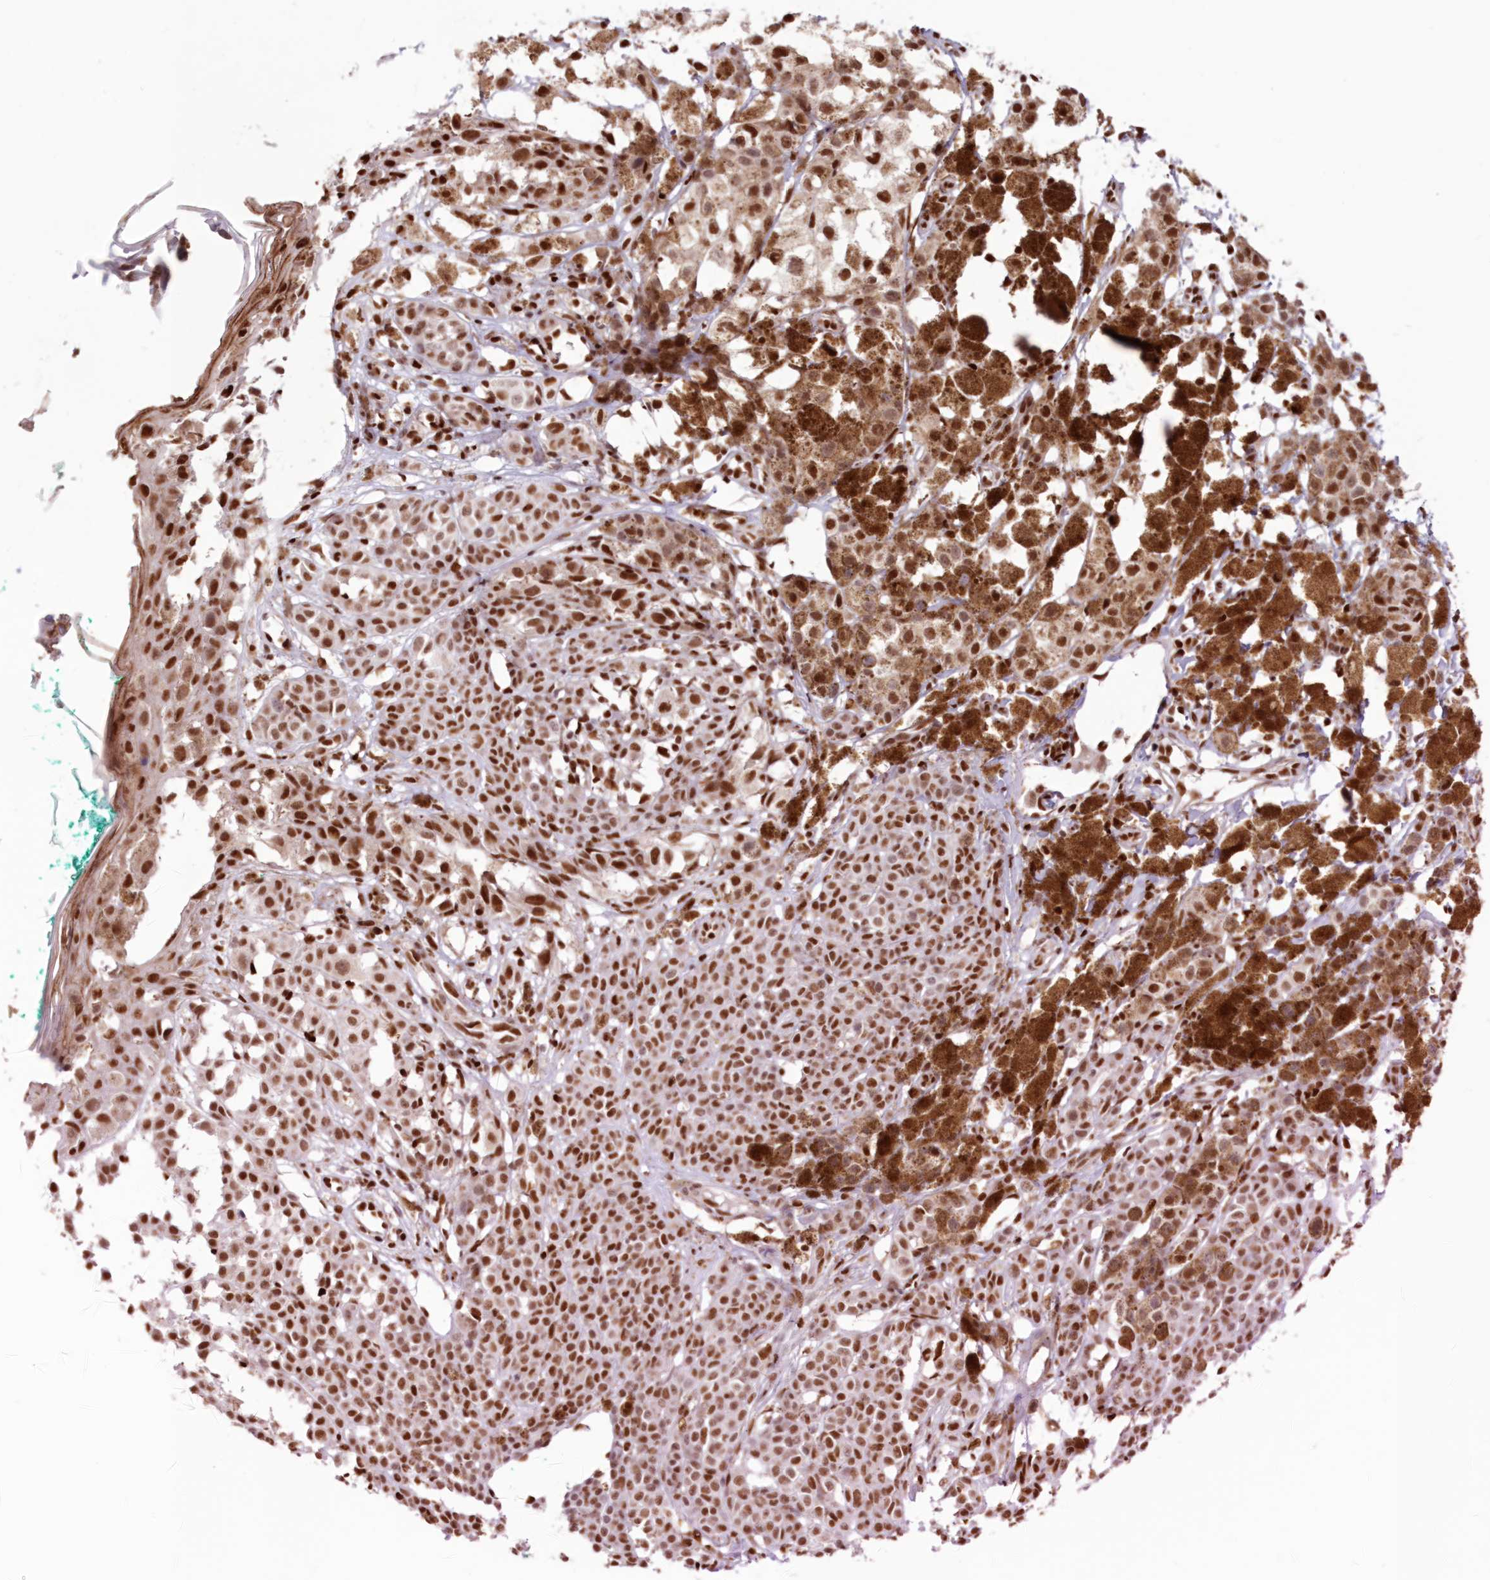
{"staining": {"intensity": "moderate", "quantity": ">75%", "location": "nuclear"}, "tissue": "melanoma", "cell_type": "Tumor cells", "image_type": "cancer", "snomed": [{"axis": "morphology", "description": "Malignant melanoma, NOS"}, {"axis": "topography", "description": "Skin of leg"}], "caption": "Moderate nuclear protein staining is present in approximately >75% of tumor cells in malignant melanoma.", "gene": "POLR2B", "patient": {"sex": "female", "age": 72}}